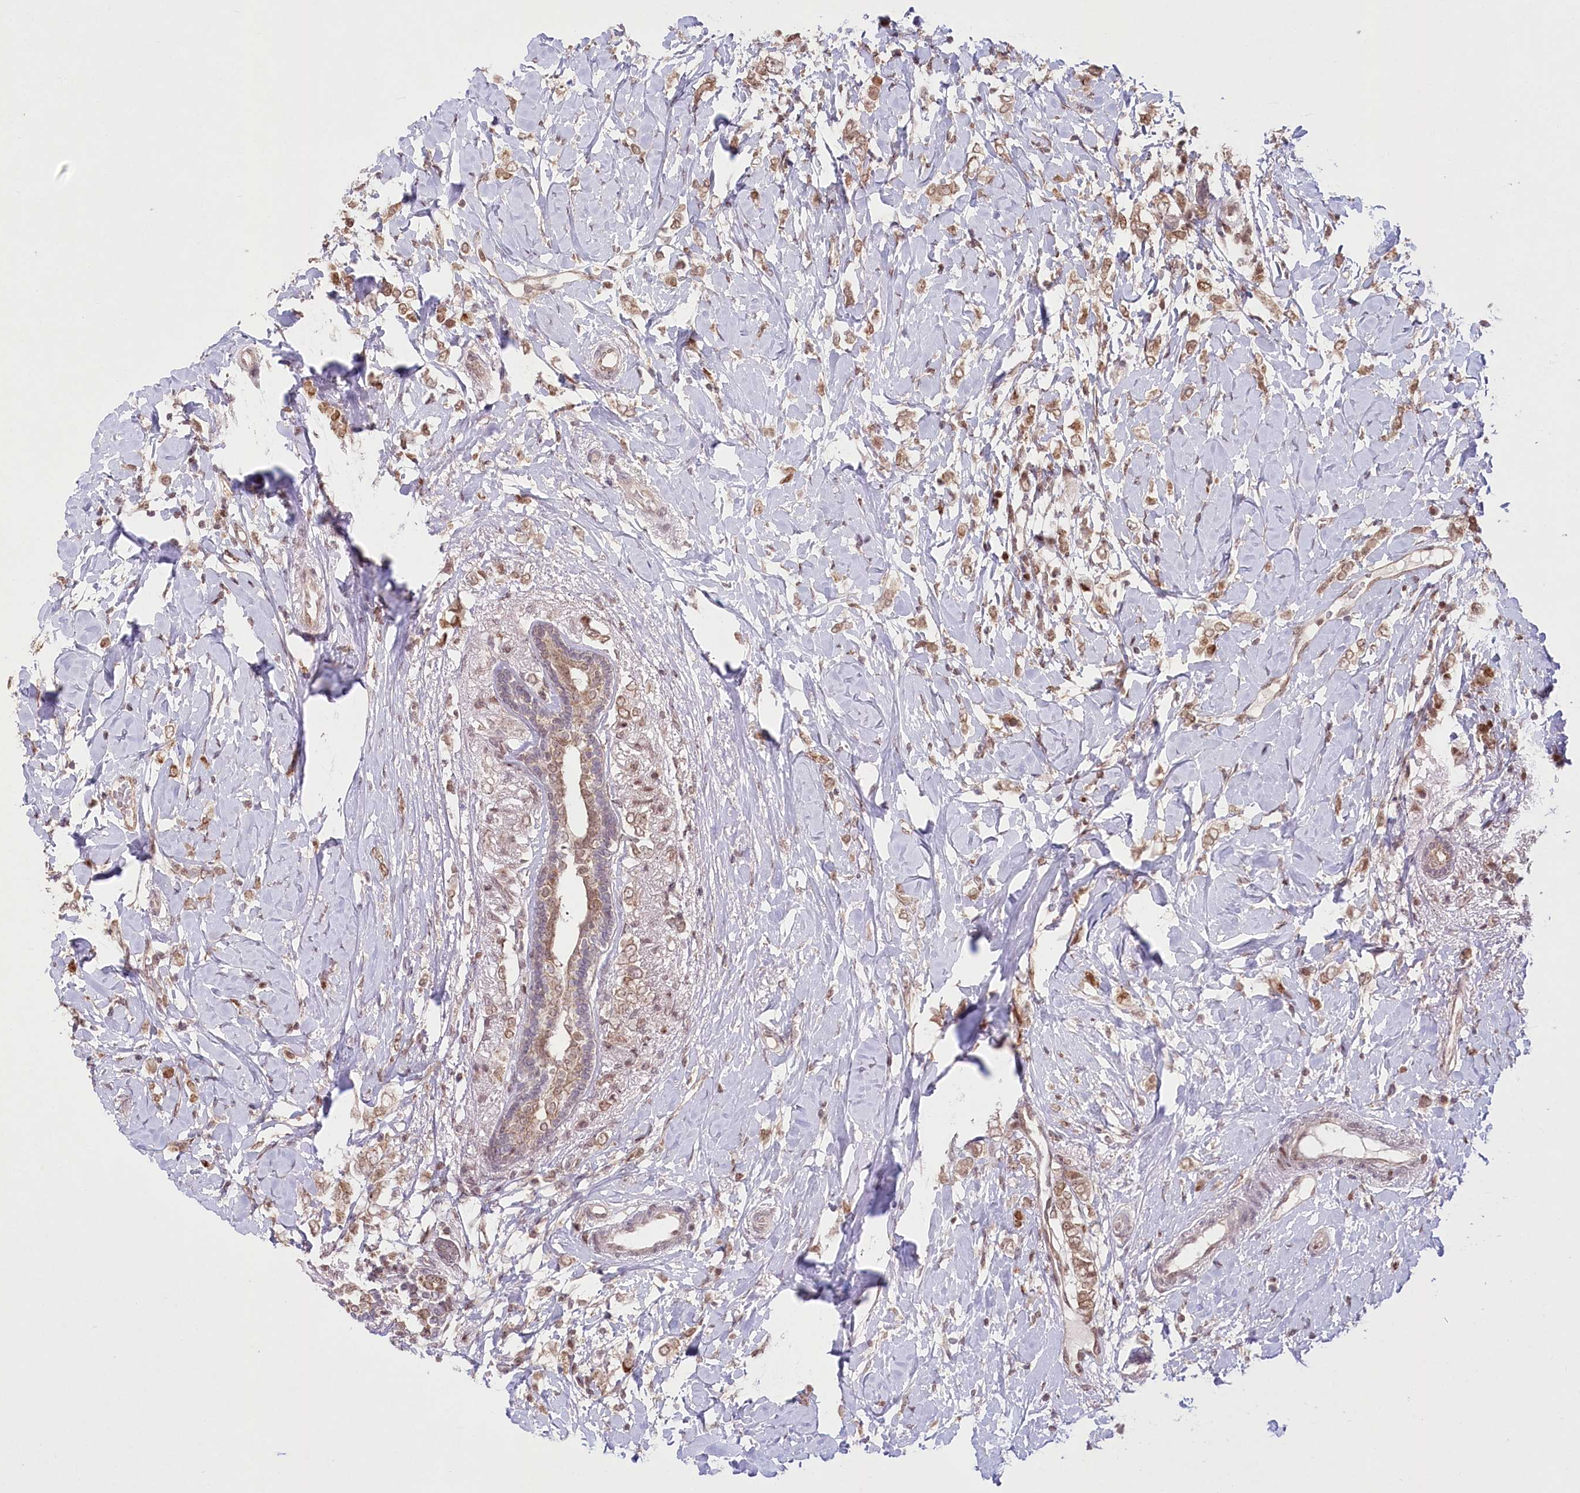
{"staining": {"intensity": "moderate", "quantity": ">75%", "location": "cytoplasmic/membranous"}, "tissue": "breast cancer", "cell_type": "Tumor cells", "image_type": "cancer", "snomed": [{"axis": "morphology", "description": "Normal tissue, NOS"}, {"axis": "morphology", "description": "Lobular carcinoma"}, {"axis": "topography", "description": "Breast"}], "caption": "Lobular carcinoma (breast) stained with immunohistochemistry exhibits moderate cytoplasmic/membranous expression in approximately >75% of tumor cells. (DAB (3,3'-diaminobenzidine) = brown stain, brightfield microscopy at high magnification).", "gene": "PYURF", "patient": {"sex": "female", "age": 47}}